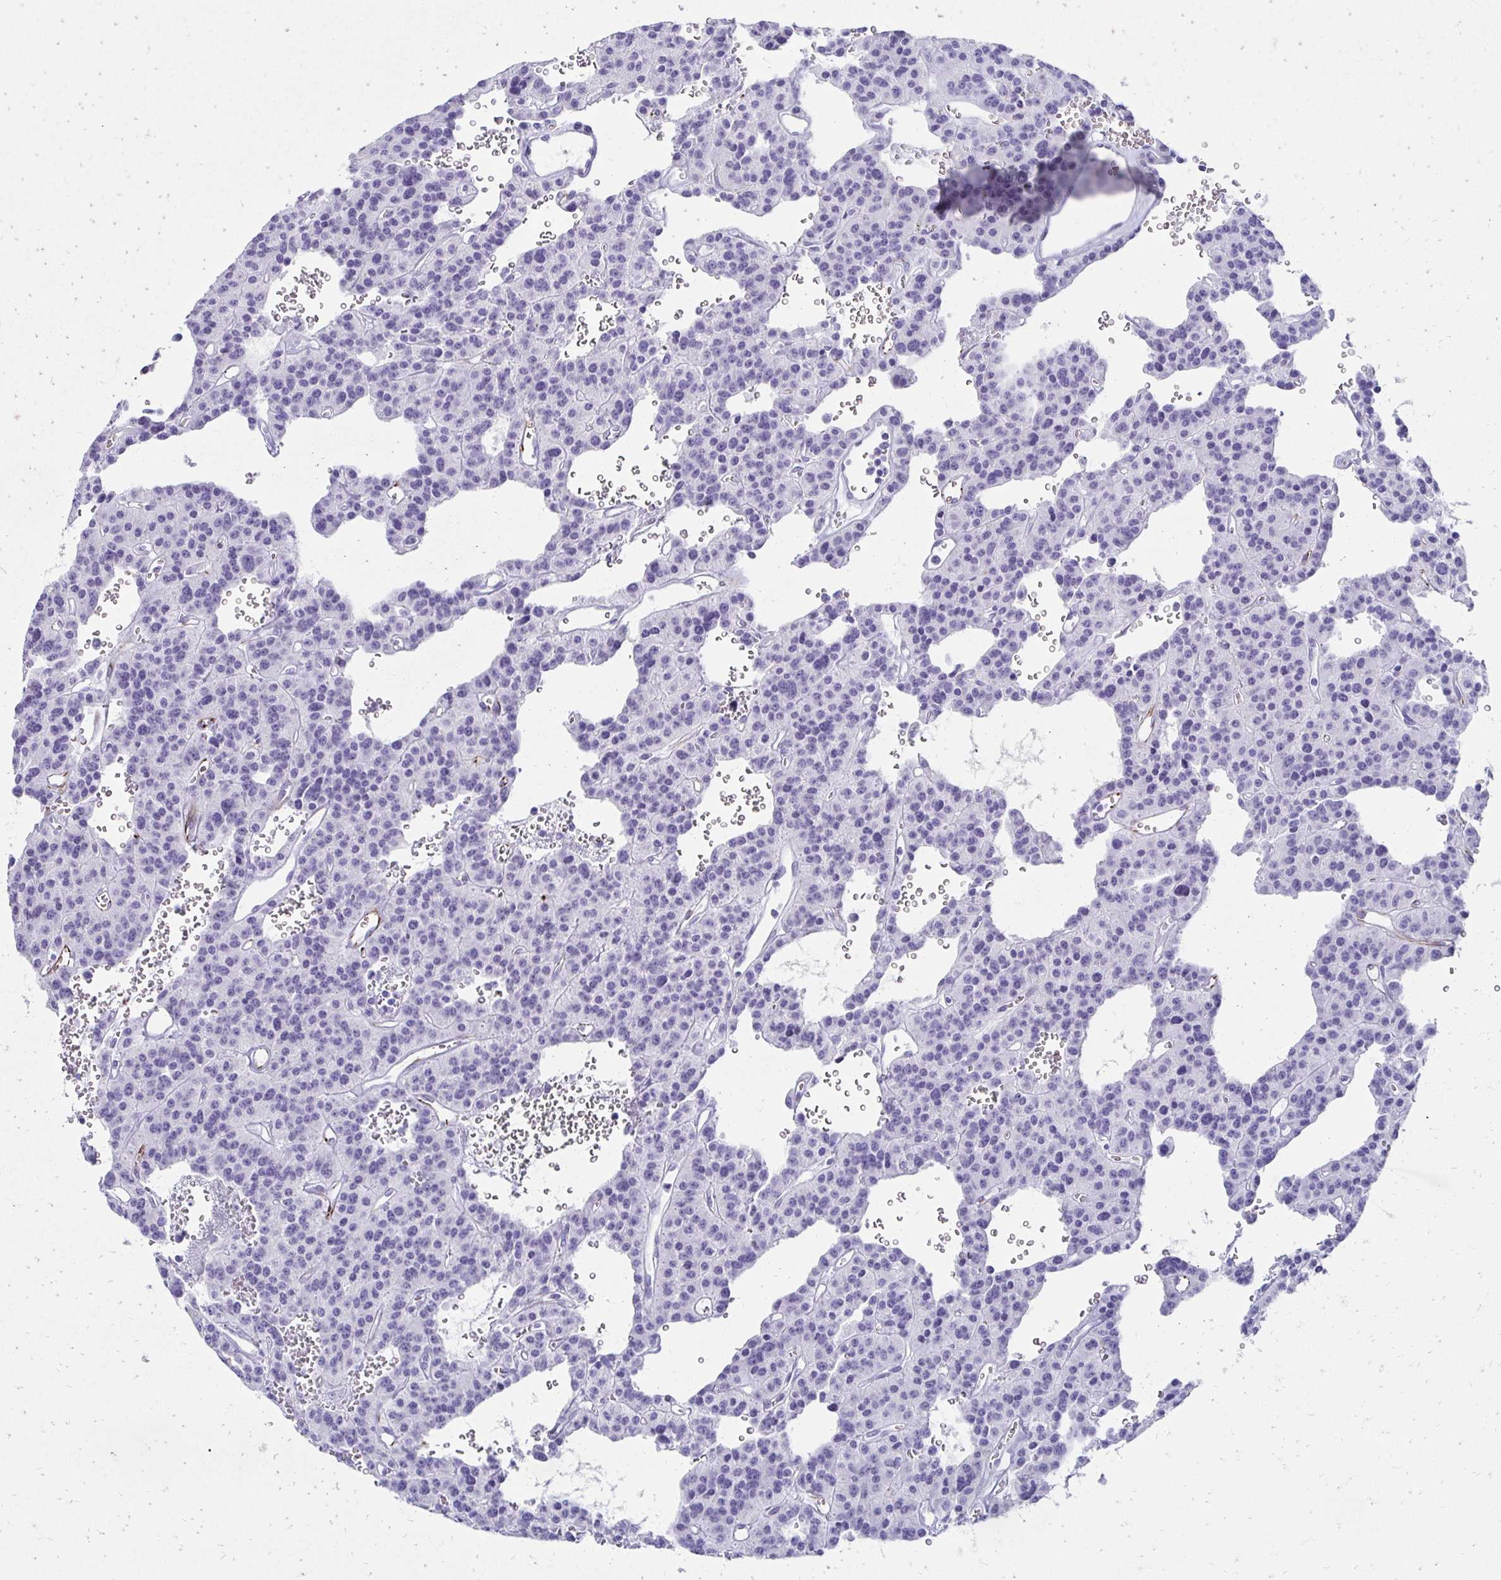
{"staining": {"intensity": "negative", "quantity": "none", "location": "none"}, "tissue": "carcinoid", "cell_type": "Tumor cells", "image_type": "cancer", "snomed": [{"axis": "morphology", "description": "Carcinoid, malignant, NOS"}, {"axis": "topography", "description": "Lung"}], "caption": "The image exhibits no staining of tumor cells in carcinoid (malignant).", "gene": "TMEM54", "patient": {"sex": "female", "age": 71}}